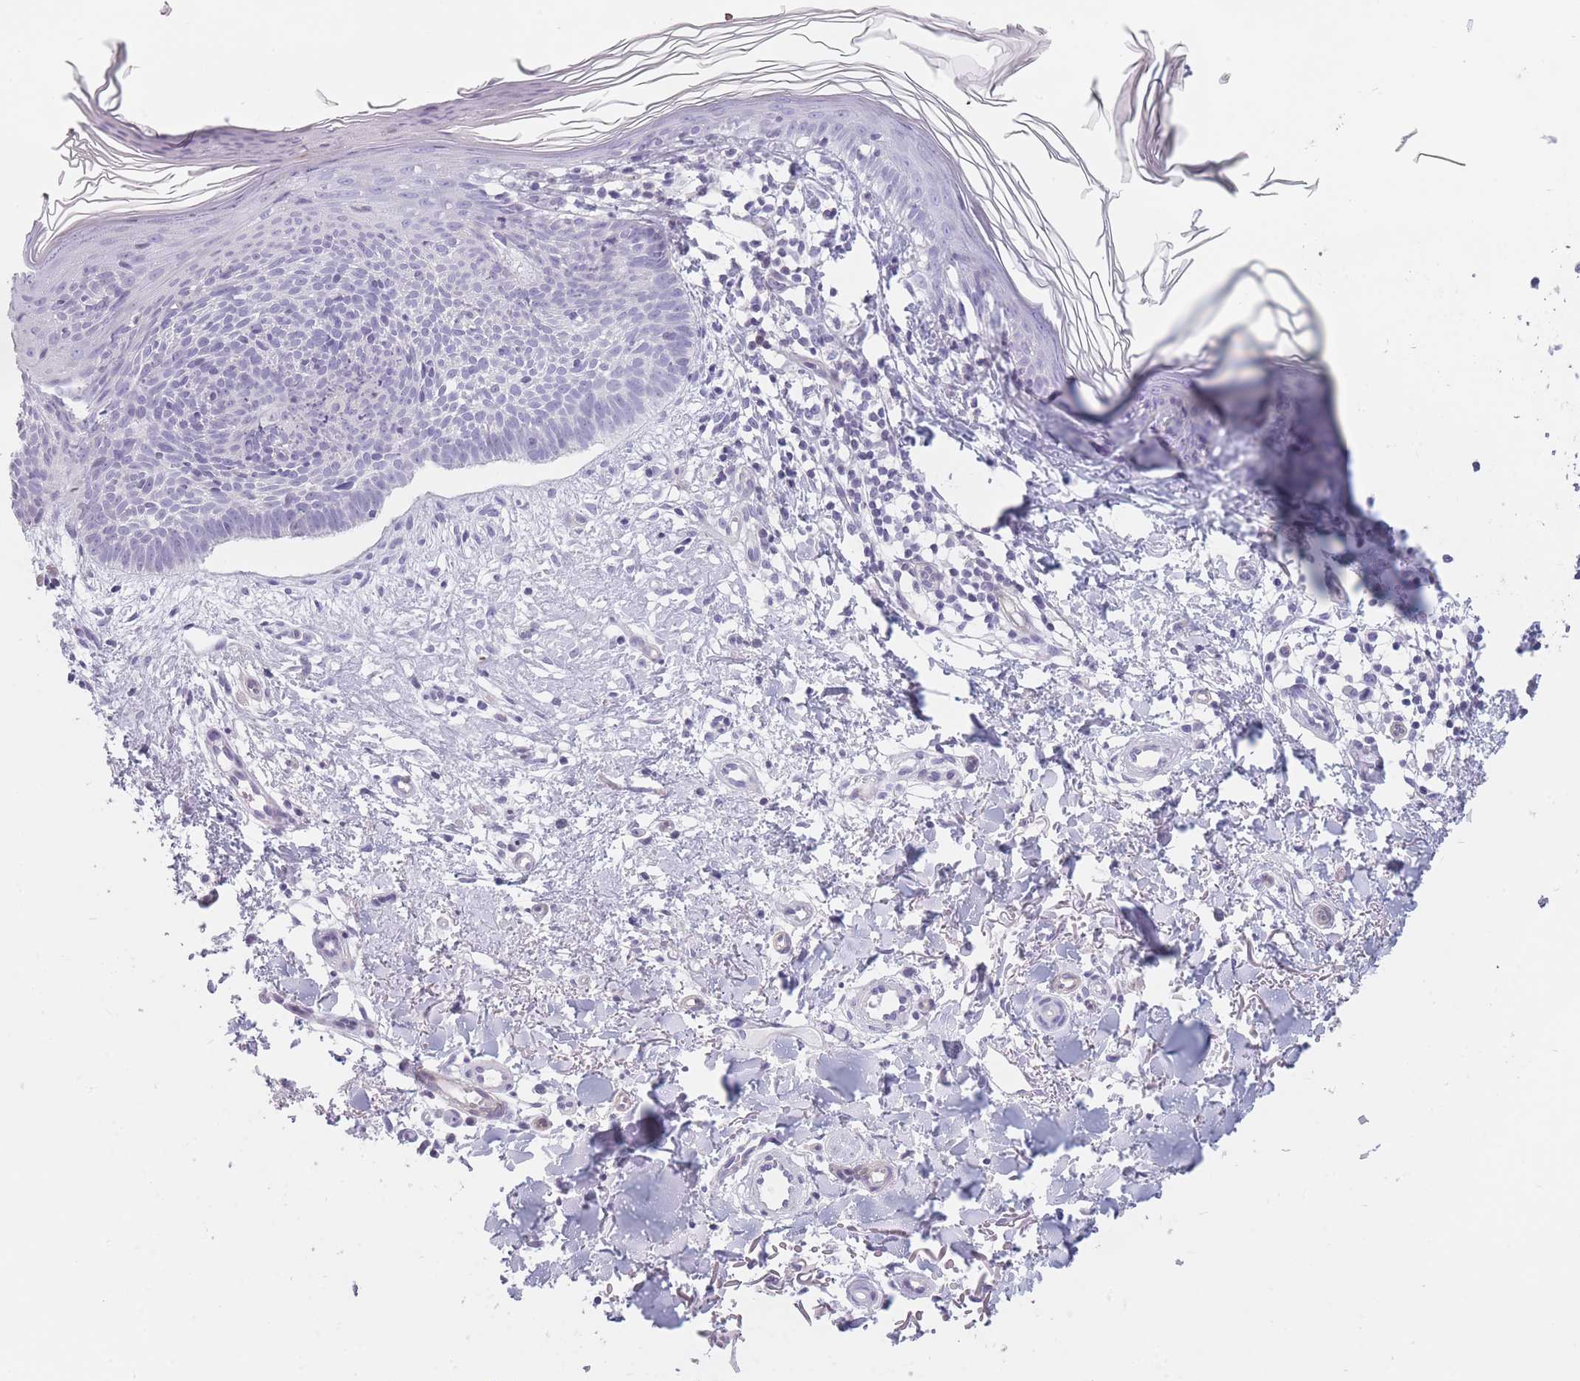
{"staining": {"intensity": "negative", "quantity": "none", "location": "none"}, "tissue": "skin cancer", "cell_type": "Tumor cells", "image_type": "cancer", "snomed": [{"axis": "morphology", "description": "Basal cell carcinoma"}, {"axis": "topography", "description": "Skin"}], "caption": "IHC photomicrograph of skin cancer stained for a protein (brown), which reveals no expression in tumor cells.", "gene": "GGT1", "patient": {"sex": "male", "age": 78}}